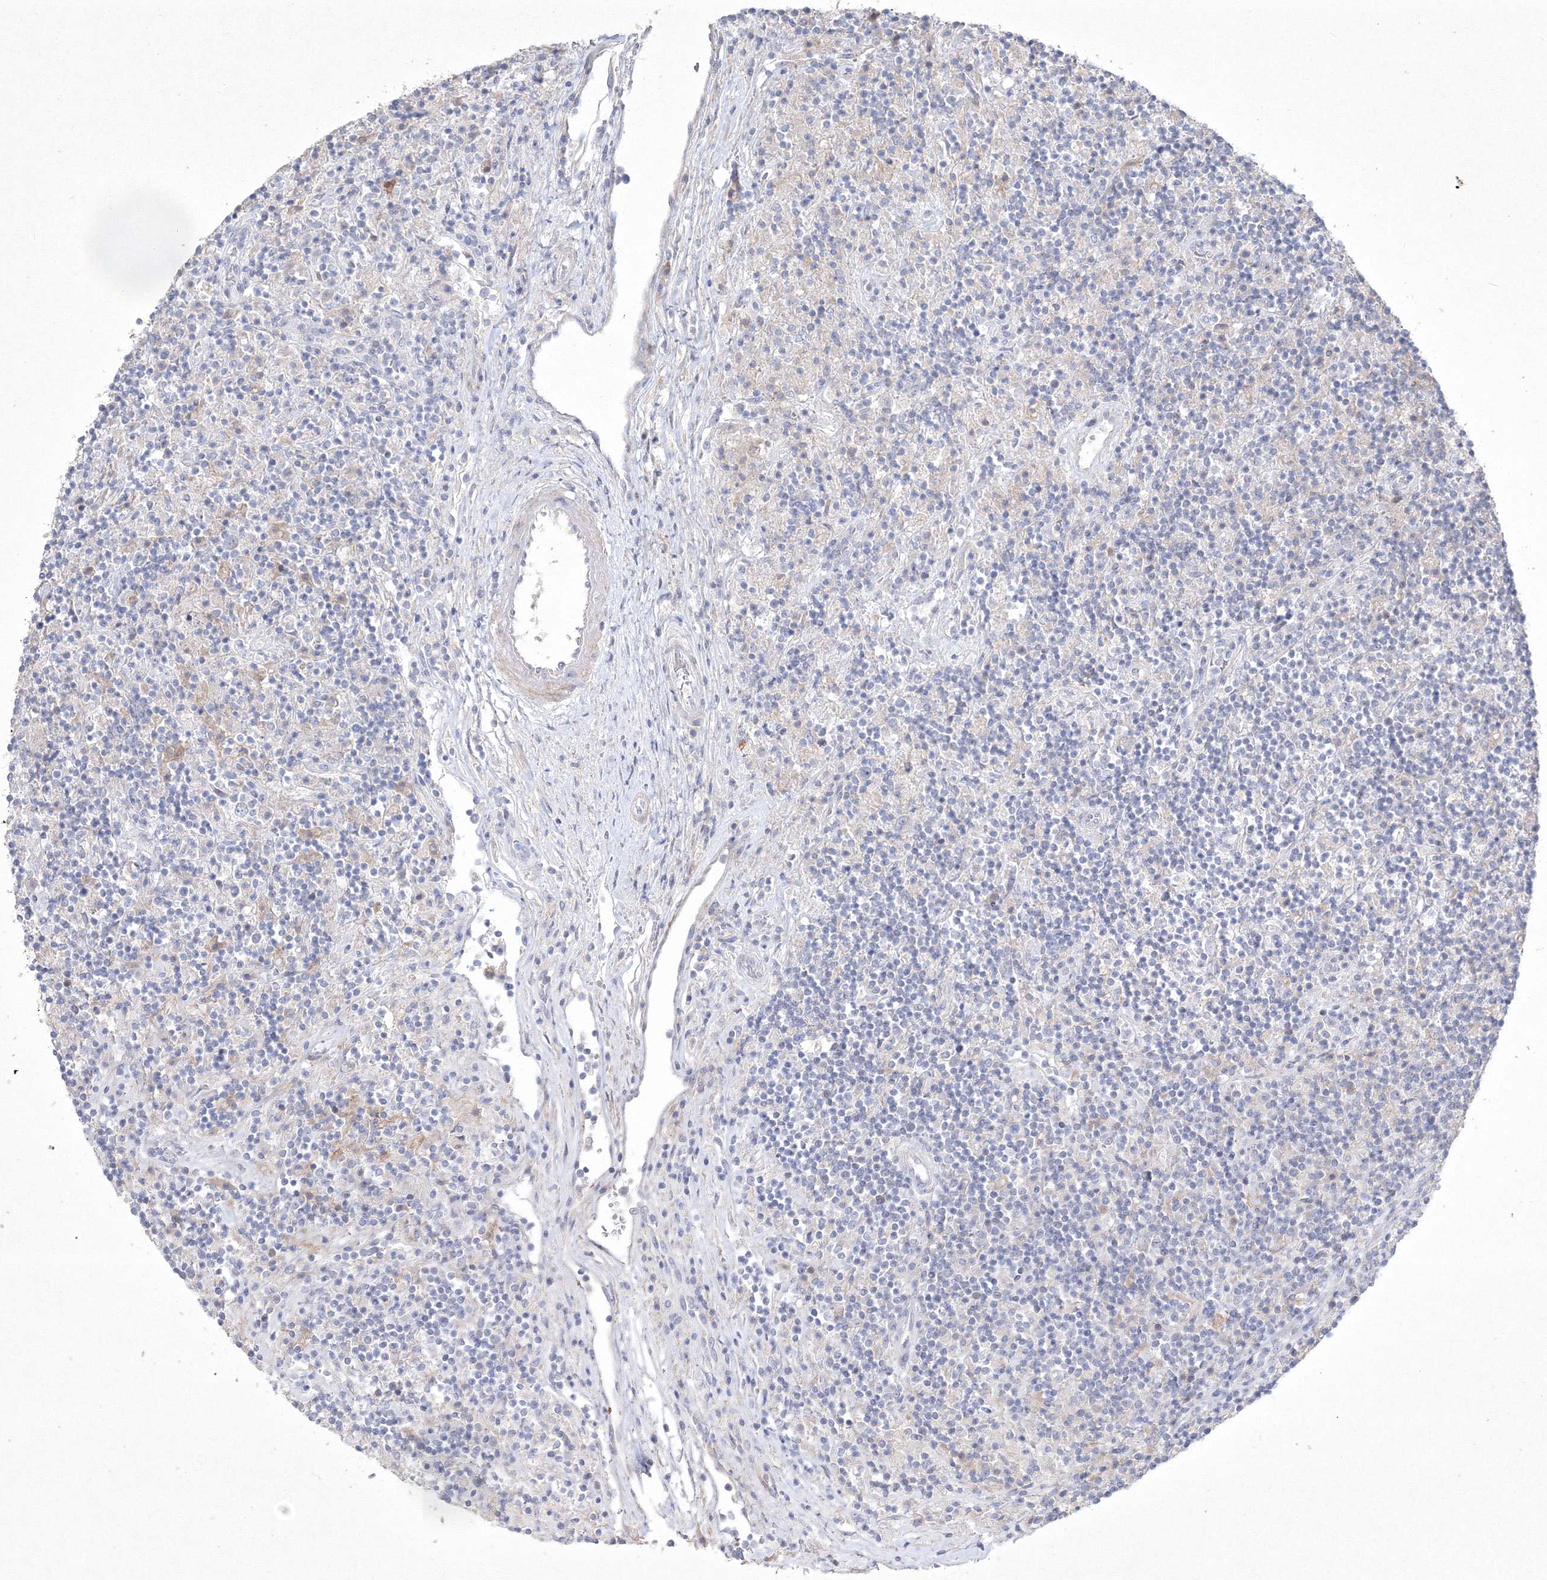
{"staining": {"intensity": "negative", "quantity": "none", "location": "none"}, "tissue": "lymphoma", "cell_type": "Tumor cells", "image_type": "cancer", "snomed": [{"axis": "morphology", "description": "Hodgkin's disease, NOS"}, {"axis": "topography", "description": "Lymph node"}], "caption": "Immunohistochemical staining of Hodgkin's disease exhibits no significant staining in tumor cells. The staining was performed using DAB (3,3'-diaminobenzidine) to visualize the protein expression in brown, while the nuclei were stained in blue with hematoxylin (Magnification: 20x).", "gene": "CXXC4", "patient": {"sex": "male", "age": 70}}